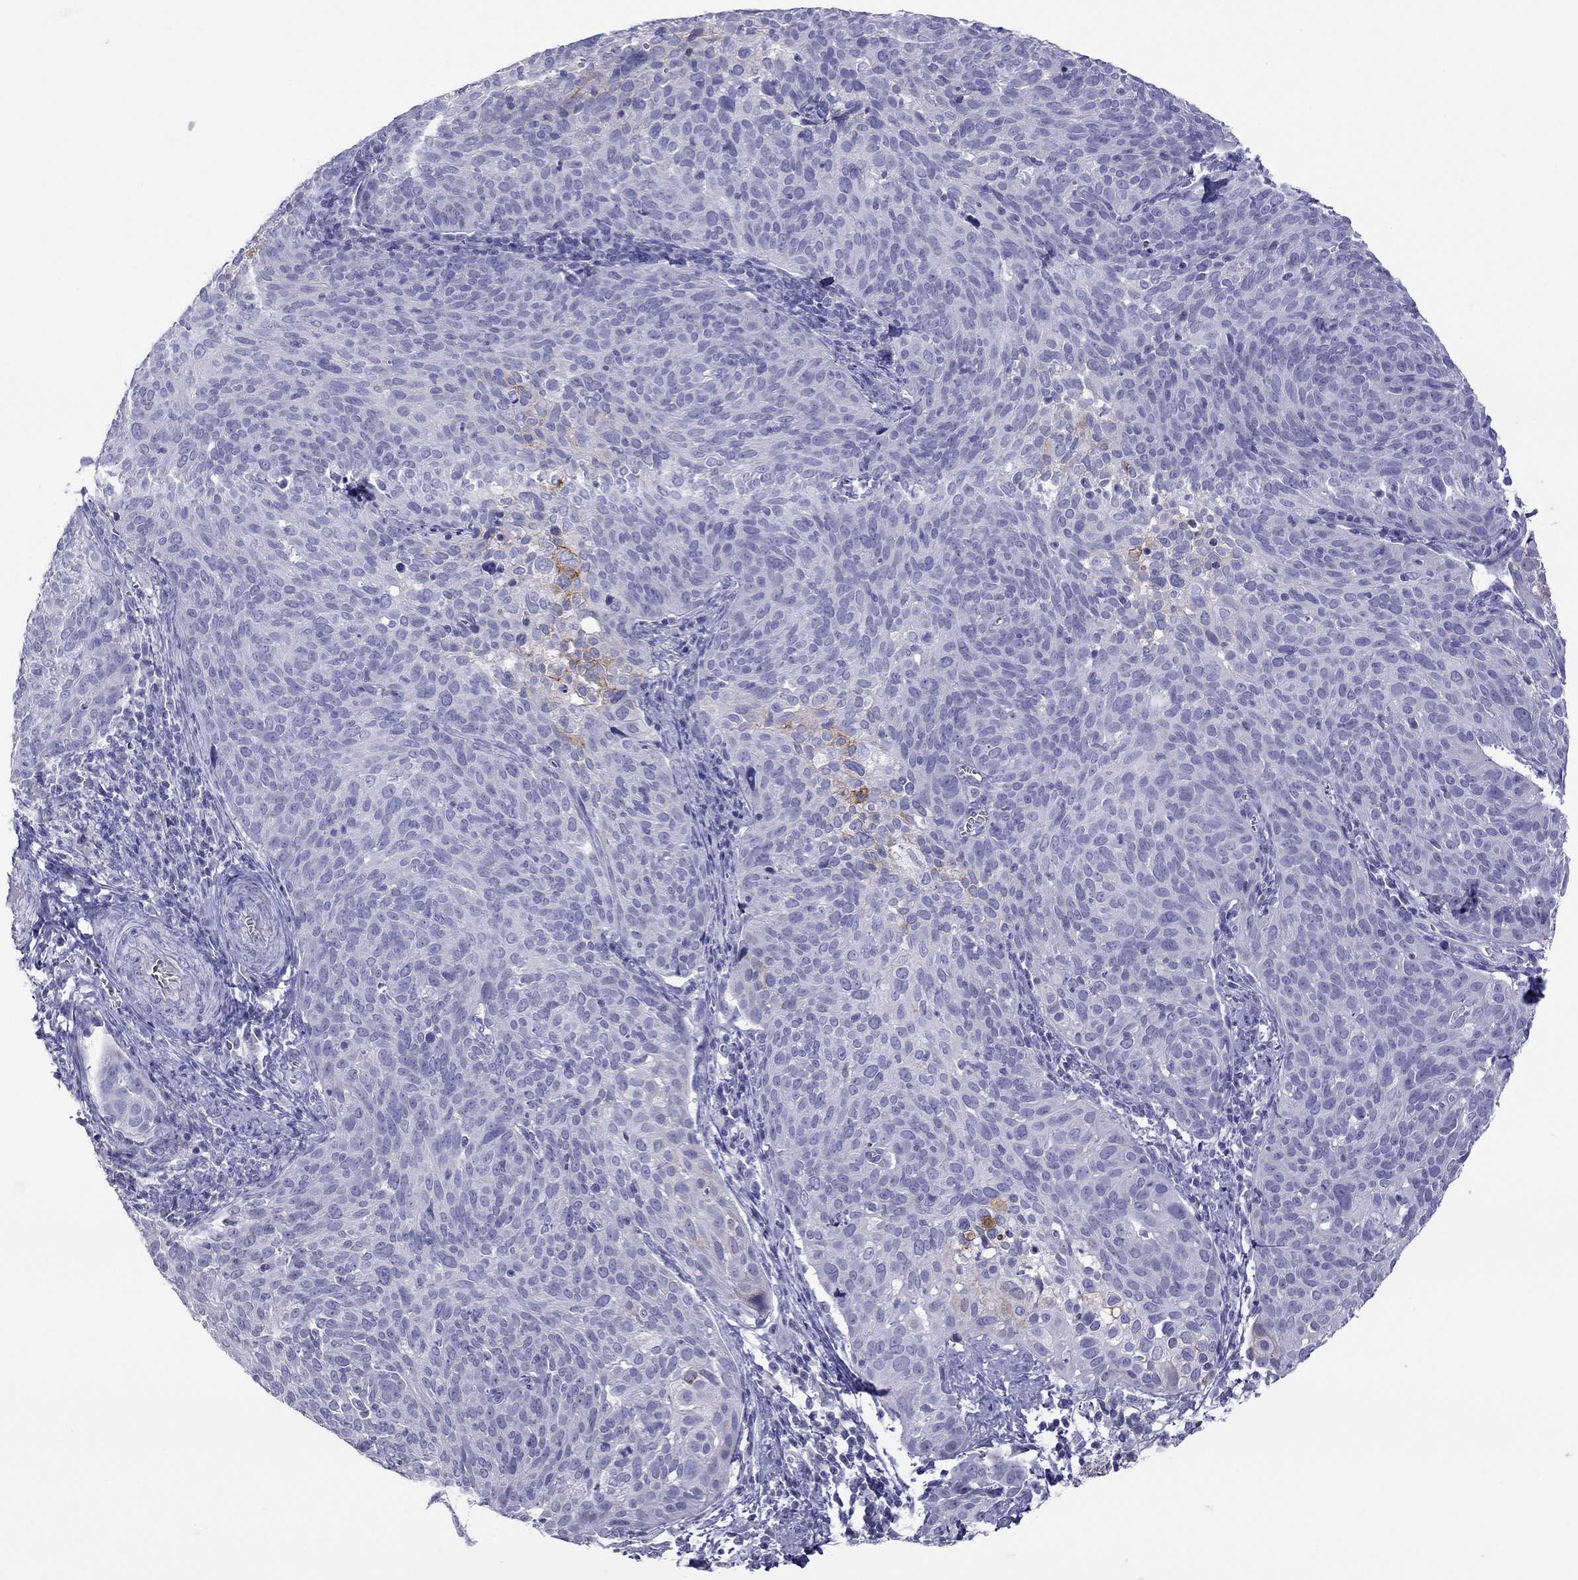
{"staining": {"intensity": "negative", "quantity": "none", "location": "none"}, "tissue": "cervical cancer", "cell_type": "Tumor cells", "image_type": "cancer", "snomed": [{"axis": "morphology", "description": "Squamous cell carcinoma, NOS"}, {"axis": "topography", "description": "Cervix"}], "caption": "High magnification brightfield microscopy of cervical cancer (squamous cell carcinoma) stained with DAB (3,3'-diaminobenzidine) (brown) and counterstained with hematoxylin (blue): tumor cells show no significant staining.", "gene": "MUC16", "patient": {"sex": "female", "age": 39}}